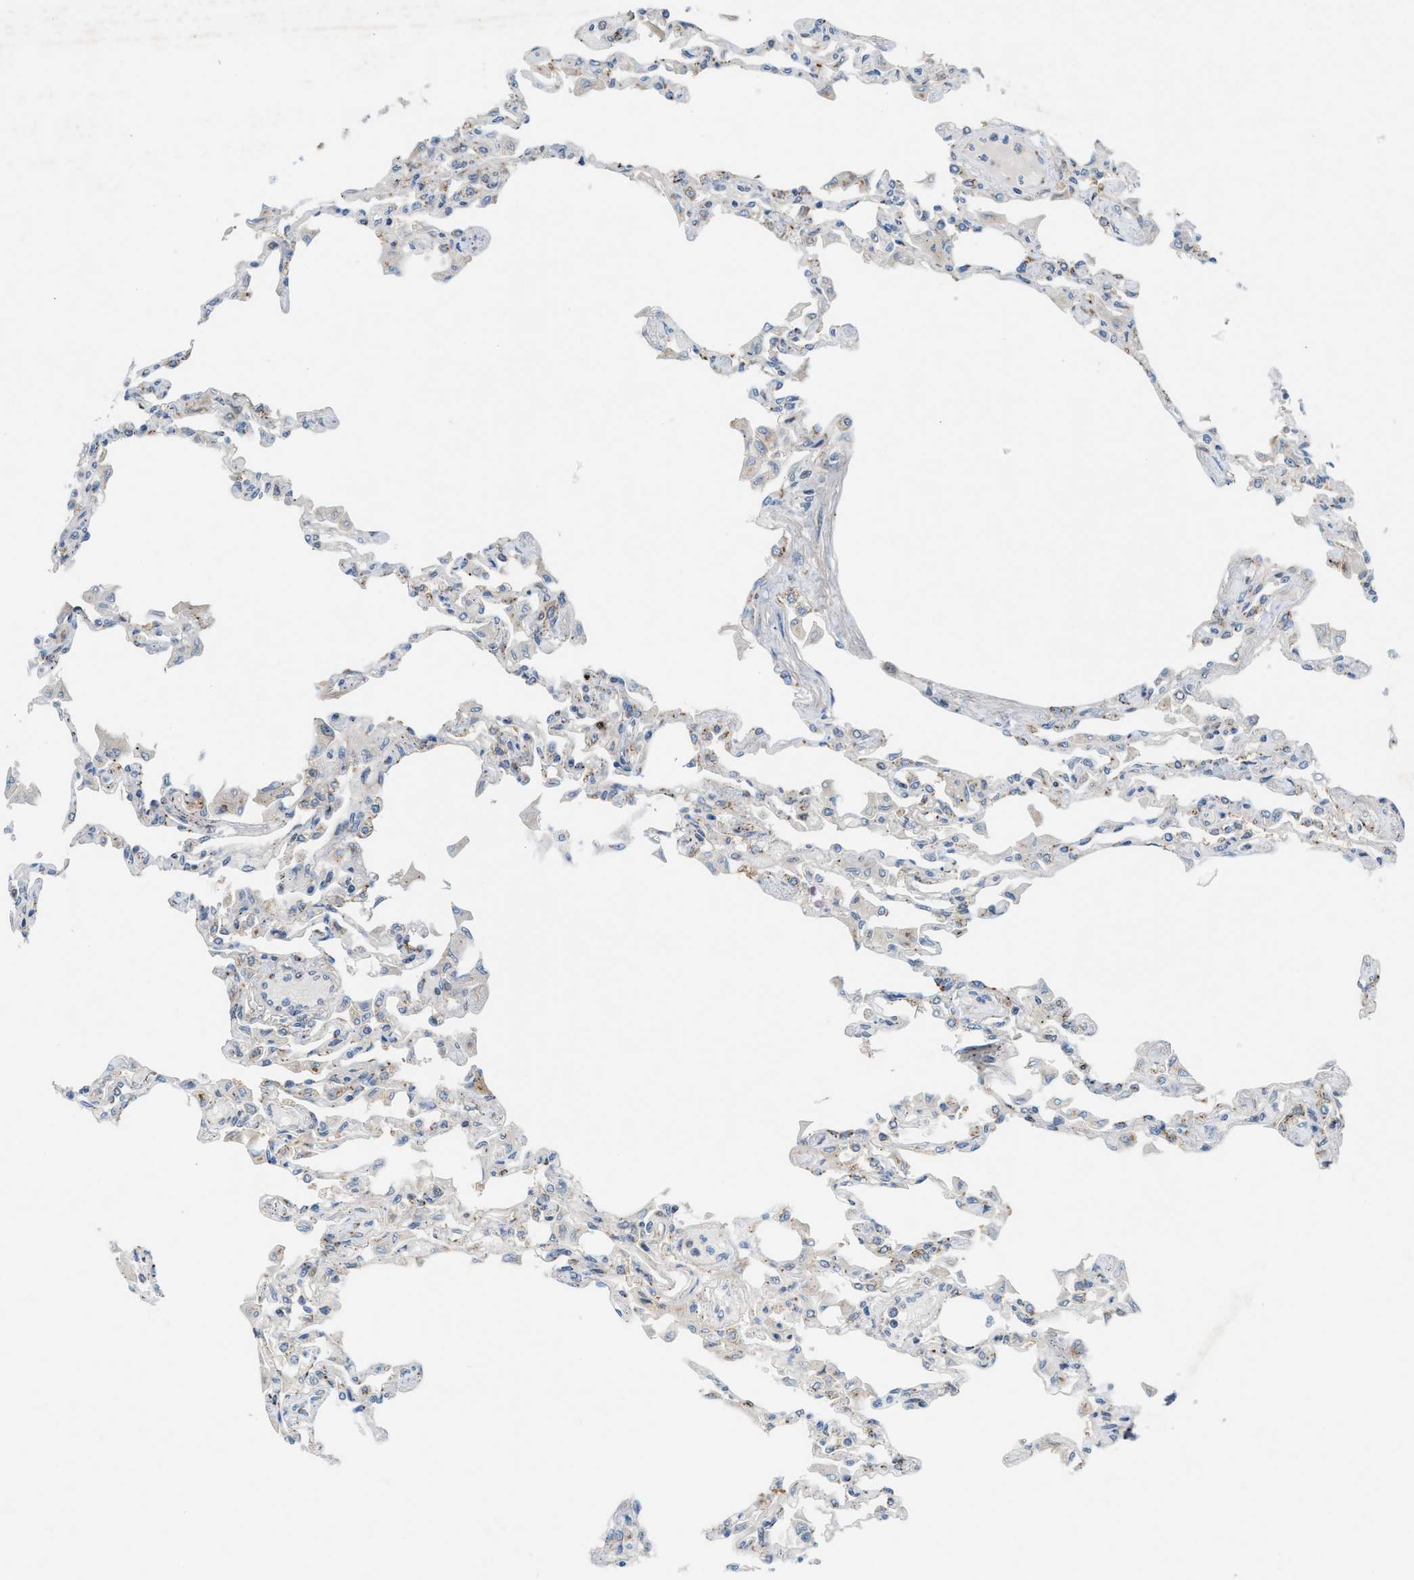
{"staining": {"intensity": "weak", "quantity": "<25%", "location": "cytoplasmic/membranous"}, "tissue": "lung", "cell_type": "Alveolar cells", "image_type": "normal", "snomed": [{"axis": "morphology", "description": "Normal tissue, NOS"}, {"axis": "topography", "description": "Bronchus"}, {"axis": "topography", "description": "Lung"}], "caption": "Lung stained for a protein using IHC reveals no positivity alveolar cells.", "gene": "SLC38A10", "patient": {"sex": "female", "age": 49}}